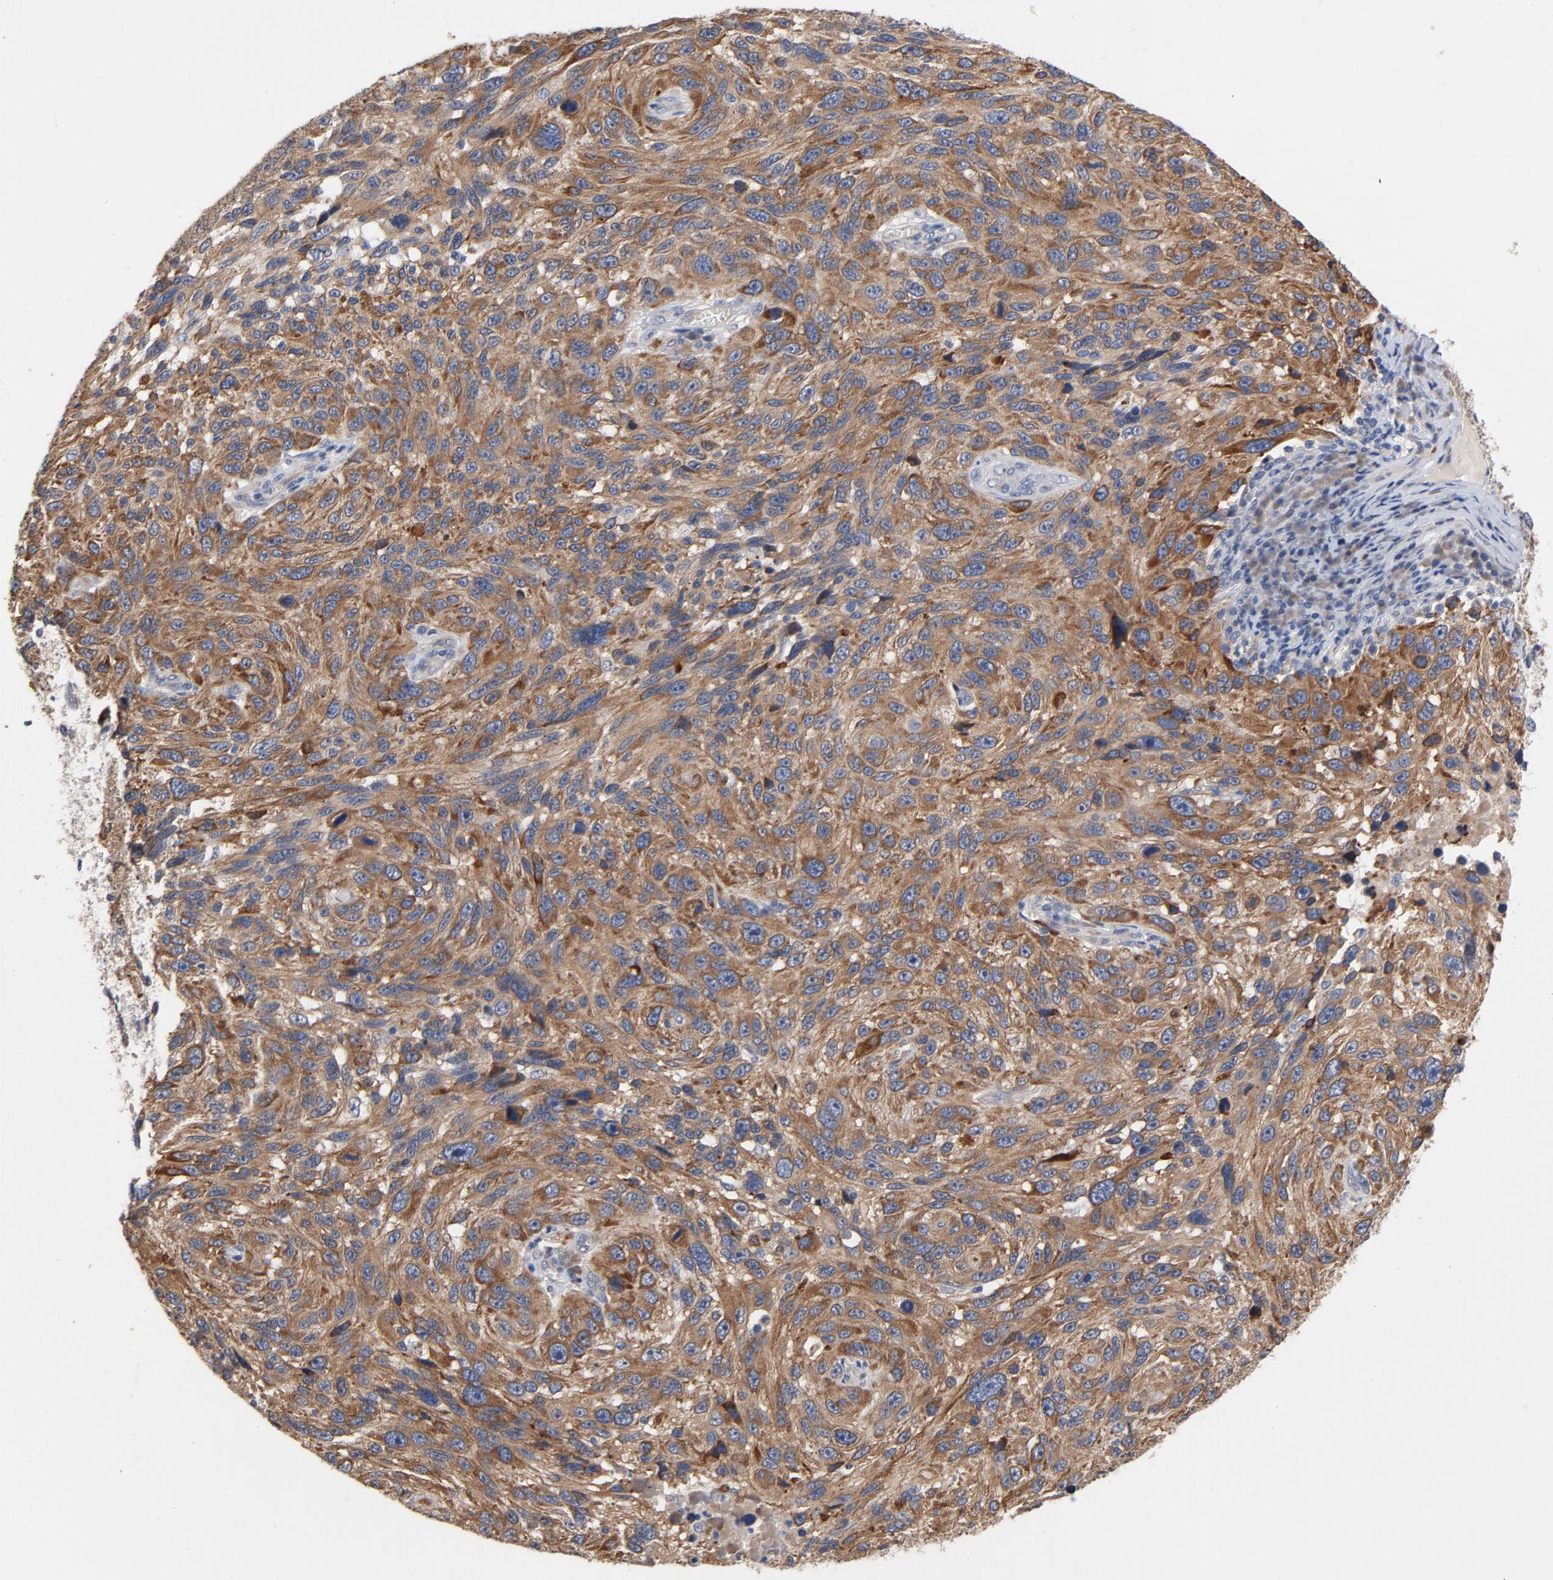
{"staining": {"intensity": "strong", "quantity": ">75%", "location": "cytoplasmic/membranous"}, "tissue": "melanoma", "cell_type": "Tumor cells", "image_type": "cancer", "snomed": [{"axis": "morphology", "description": "Malignant melanoma, NOS"}, {"axis": "topography", "description": "Skin"}], "caption": "Melanoma stained with DAB (3,3'-diaminobenzidine) immunohistochemistry (IHC) reveals high levels of strong cytoplasmic/membranous positivity in approximately >75% of tumor cells.", "gene": "CCDC134", "patient": {"sex": "male", "age": 53}}